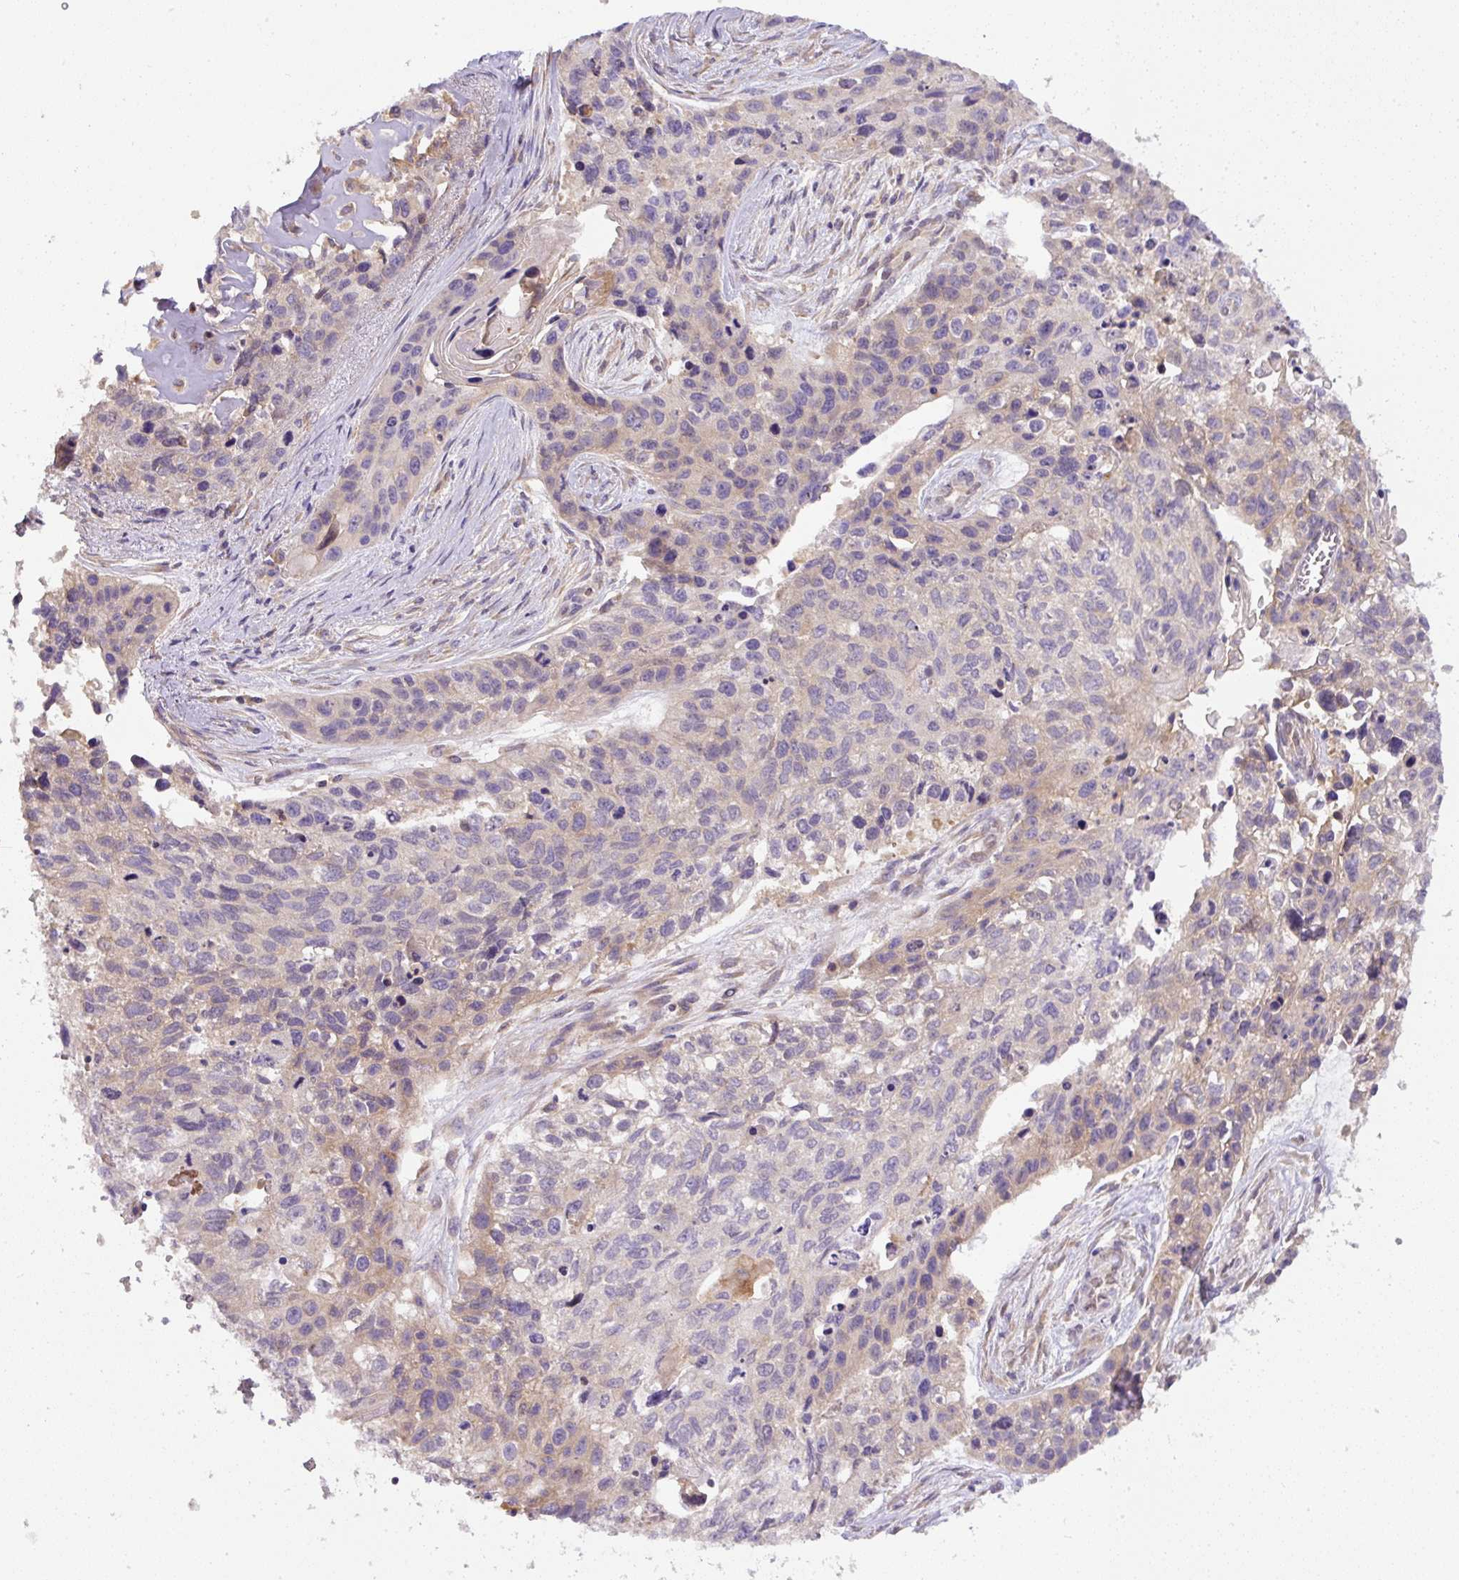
{"staining": {"intensity": "weak", "quantity": "<25%", "location": "cytoplasmic/membranous"}, "tissue": "lung cancer", "cell_type": "Tumor cells", "image_type": "cancer", "snomed": [{"axis": "morphology", "description": "Squamous cell carcinoma, NOS"}, {"axis": "topography", "description": "Lung"}], "caption": "A histopathology image of human lung cancer (squamous cell carcinoma) is negative for staining in tumor cells.", "gene": "DAPK1", "patient": {"sex": "male", "age": 74}}